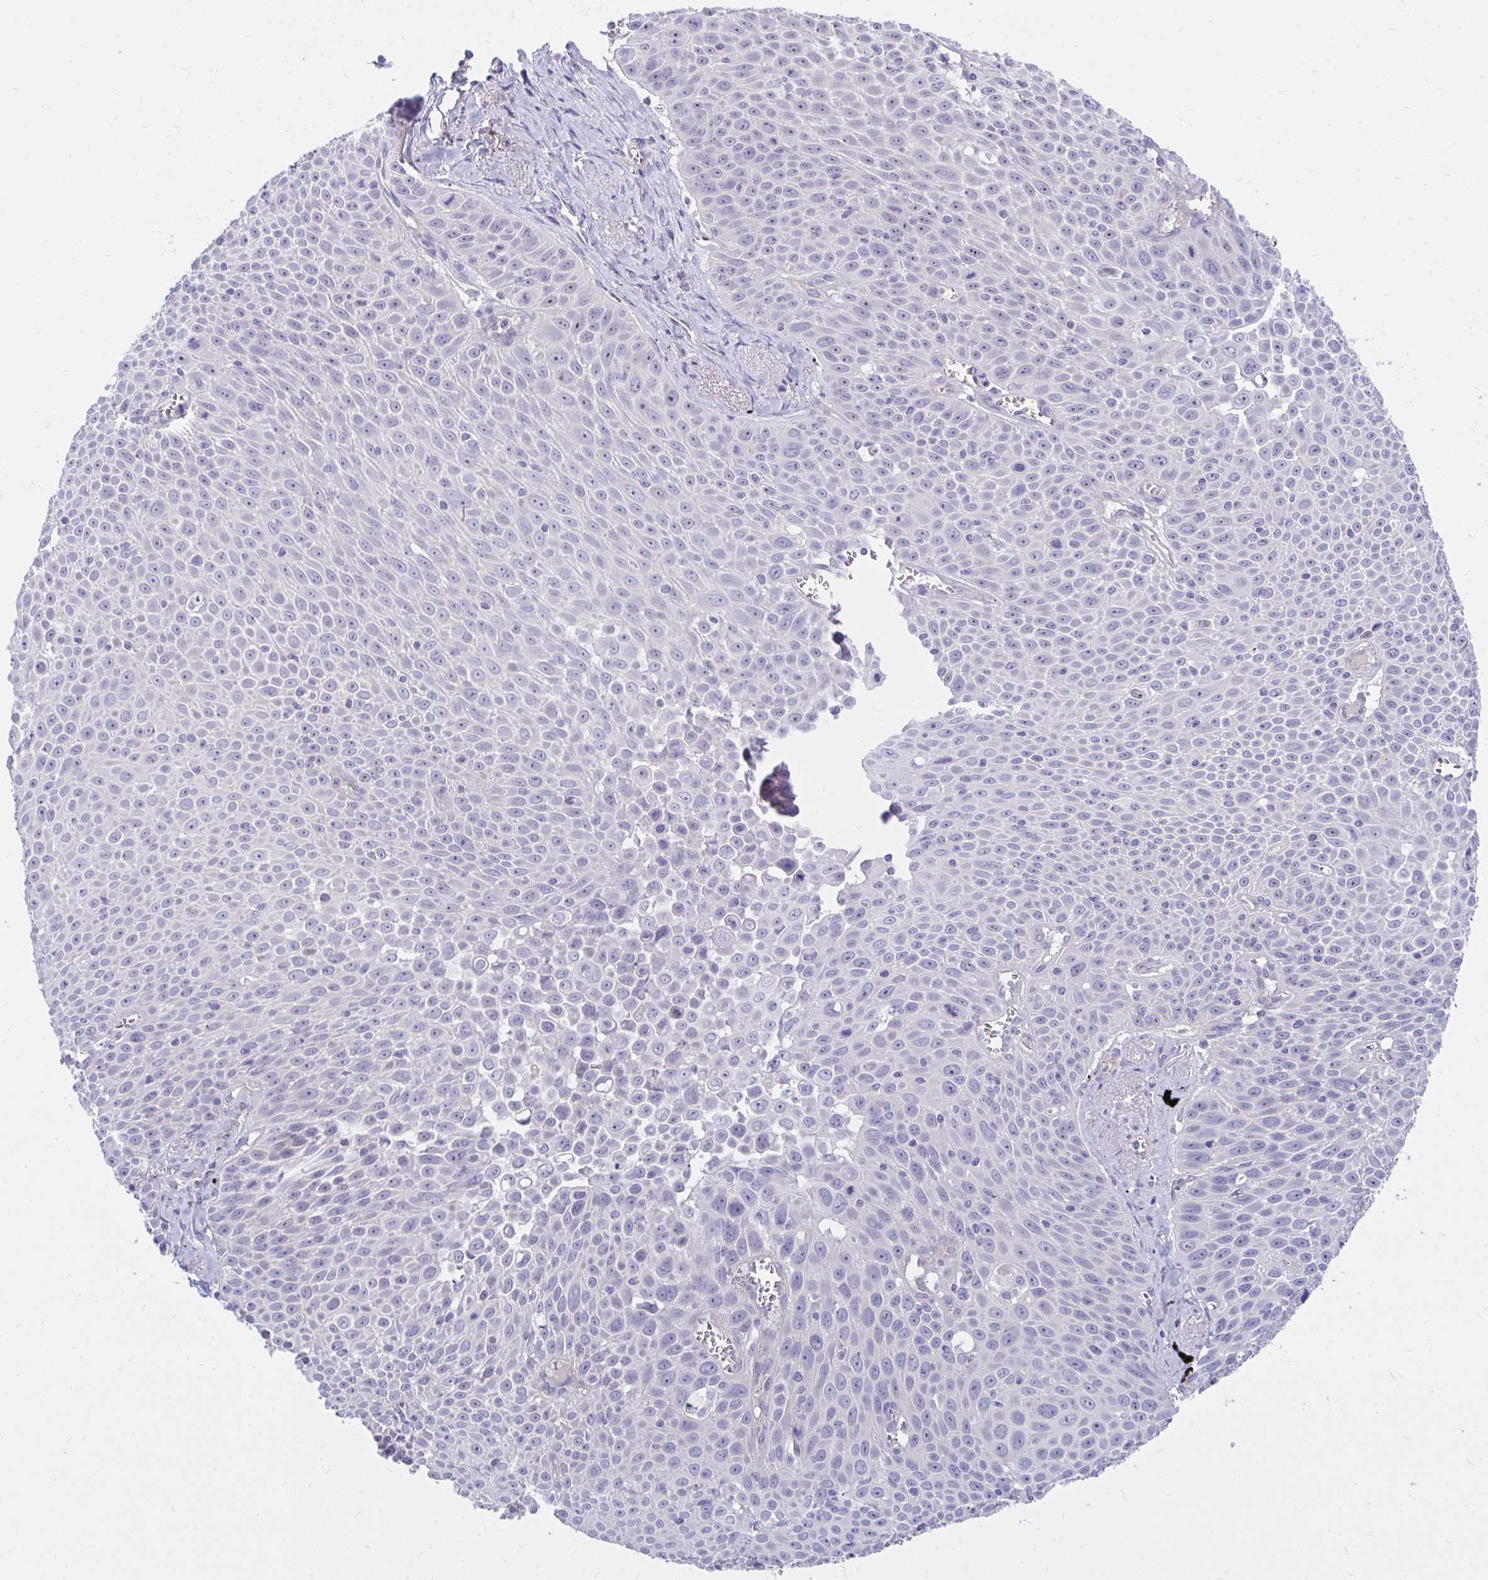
{"staining": {"intensity": "negative", "quantity": "none", "location": "none"}, "tissue": "lung cancer", "cell_type": "Tumor cells", "image_type": "cancer", "snomed": [{"axis": "morphology", "description": "Squamous cell carcinoma, NOS"}, {"axis": "morphology", "description": "Squamous cell carcinoma, metastatic, NOS"}, {"axis": "topography", "description": "Lymph node"}, {"axis": "topography", "description": "Lung"}], "caption": "Tumor cells show no significant staining in lung cancer.", "gene": "LRRC36", "patient": {"sex": "female", "age": 62}}